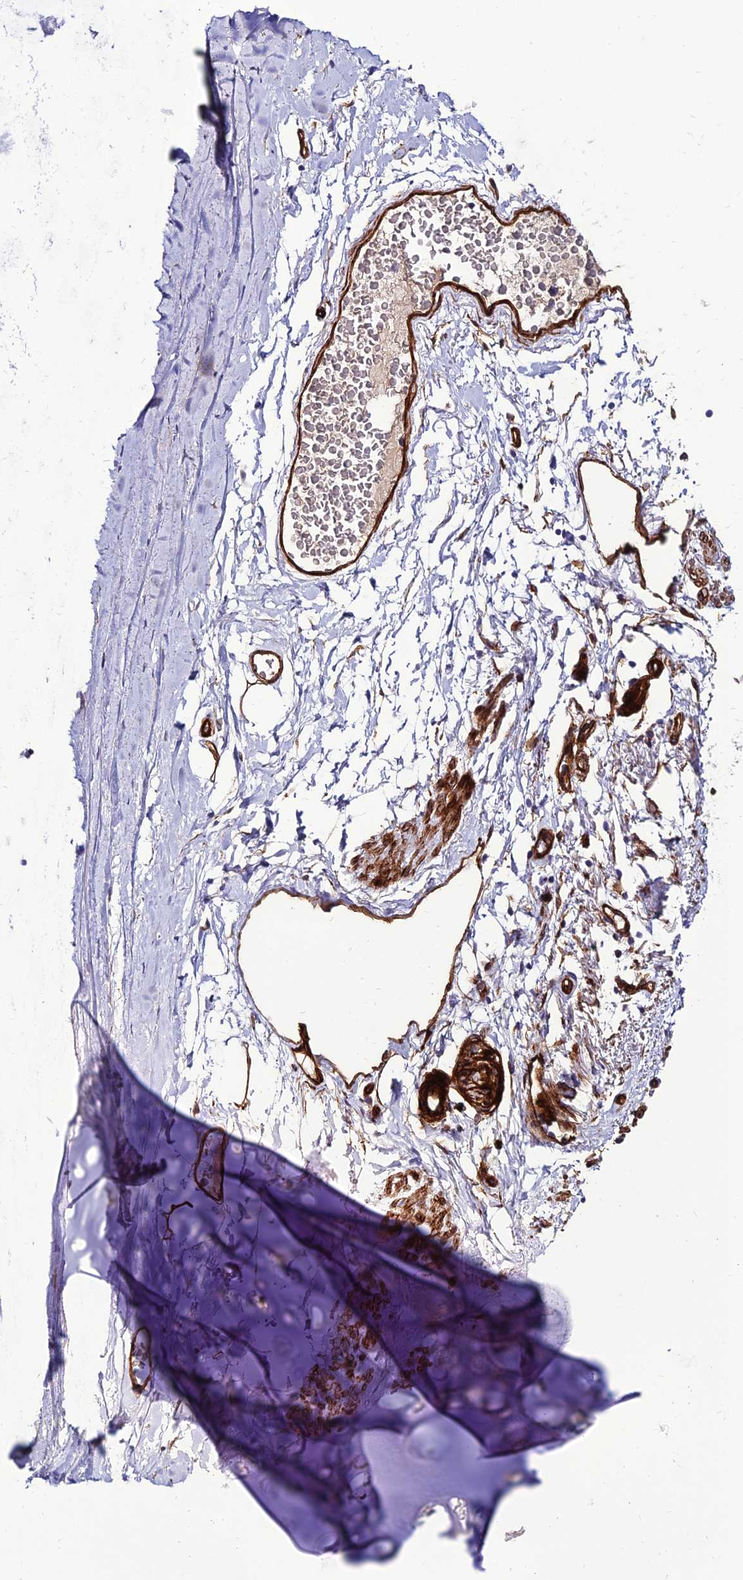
{"staining": {"intensity": "strong", "quantity": ">75%", "location": "cytoplasmic/membranous"}, "tissue": "adipose tissue", "cell_type": "Adipocytes", "image_type": "normal", "snomed": [{"axis": "morphology", "description": "Normal tissue, NOS"}, {"axis": "topography", "description": "Lymph node"}, {"axis": "topography", "description": "Bronchus"}], "caption": "Immunohistochemistry histopathology image of normal adipose tissue: human adipose tissue stained using immunohistochemistry (IHC) displays high levels of strong protein expression localized specifically in the cytoplasmic/membranous of adipocytes, appearing as a cytoplasmic/membranous brown color.", "gene": "ALDH3B2", "patient": {"sex": "male", "age": 63}}